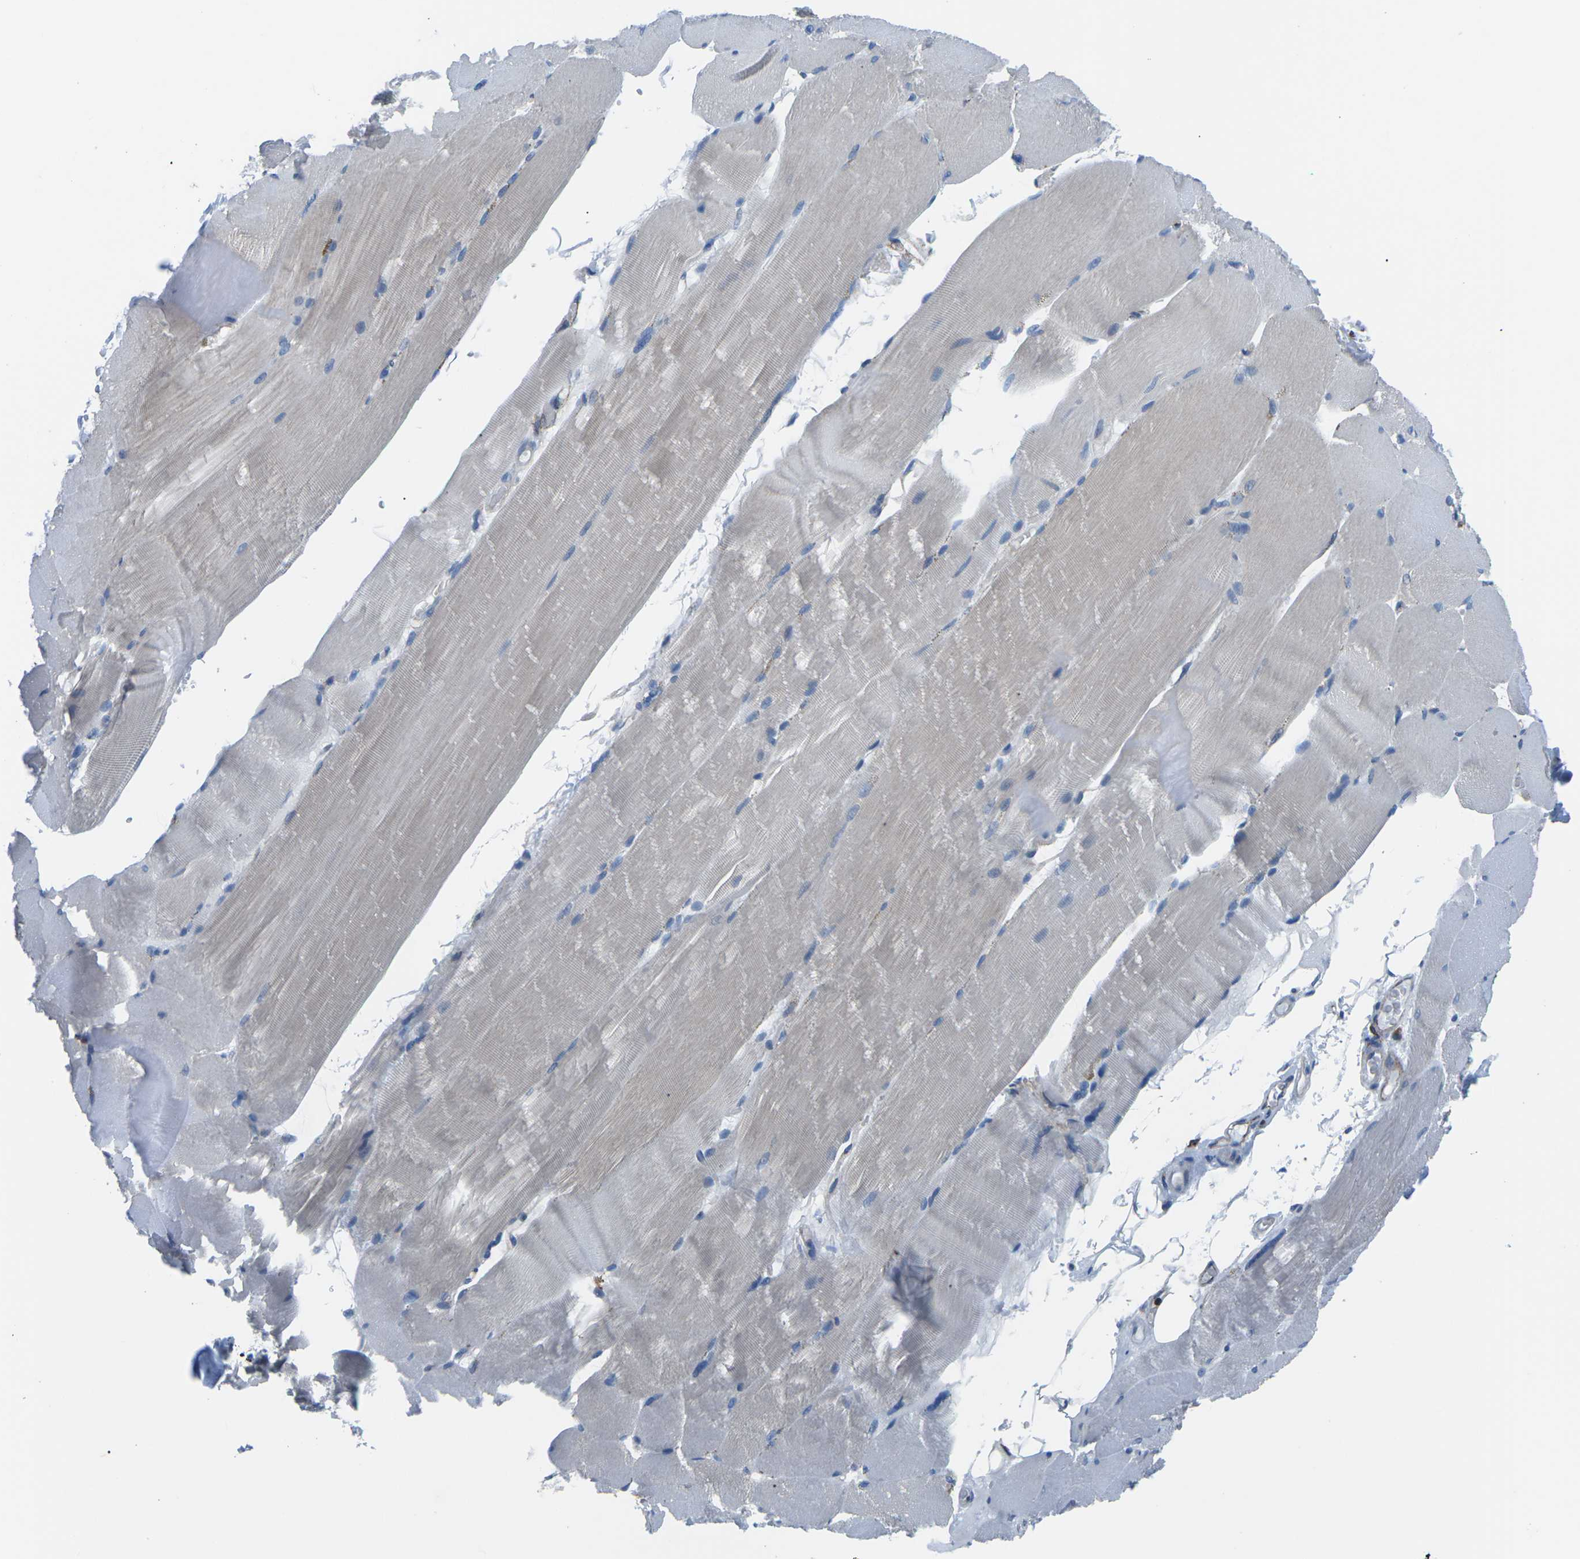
{"staining": {"intensity": "weak", "quantity": "<25%", "location": "cytoplasmic/membranous"}, "tissue": "skeletal muscle", "cell_type": "Myocytes", "image_type": "normal", "snomed": [{"axis": "morphology", "description": "Normal tissue, NOS"}, {"axis": "topography", "description": "Skin"}, {"axis": "topography", "description": "Skeletal muscle"}], "caption": "Immunohistochemistry of unremarkable skeletal muscle reveals no expression in myocytes.", "gene": "PTPN1", "patient": {"sex": "male", "age": 83}}